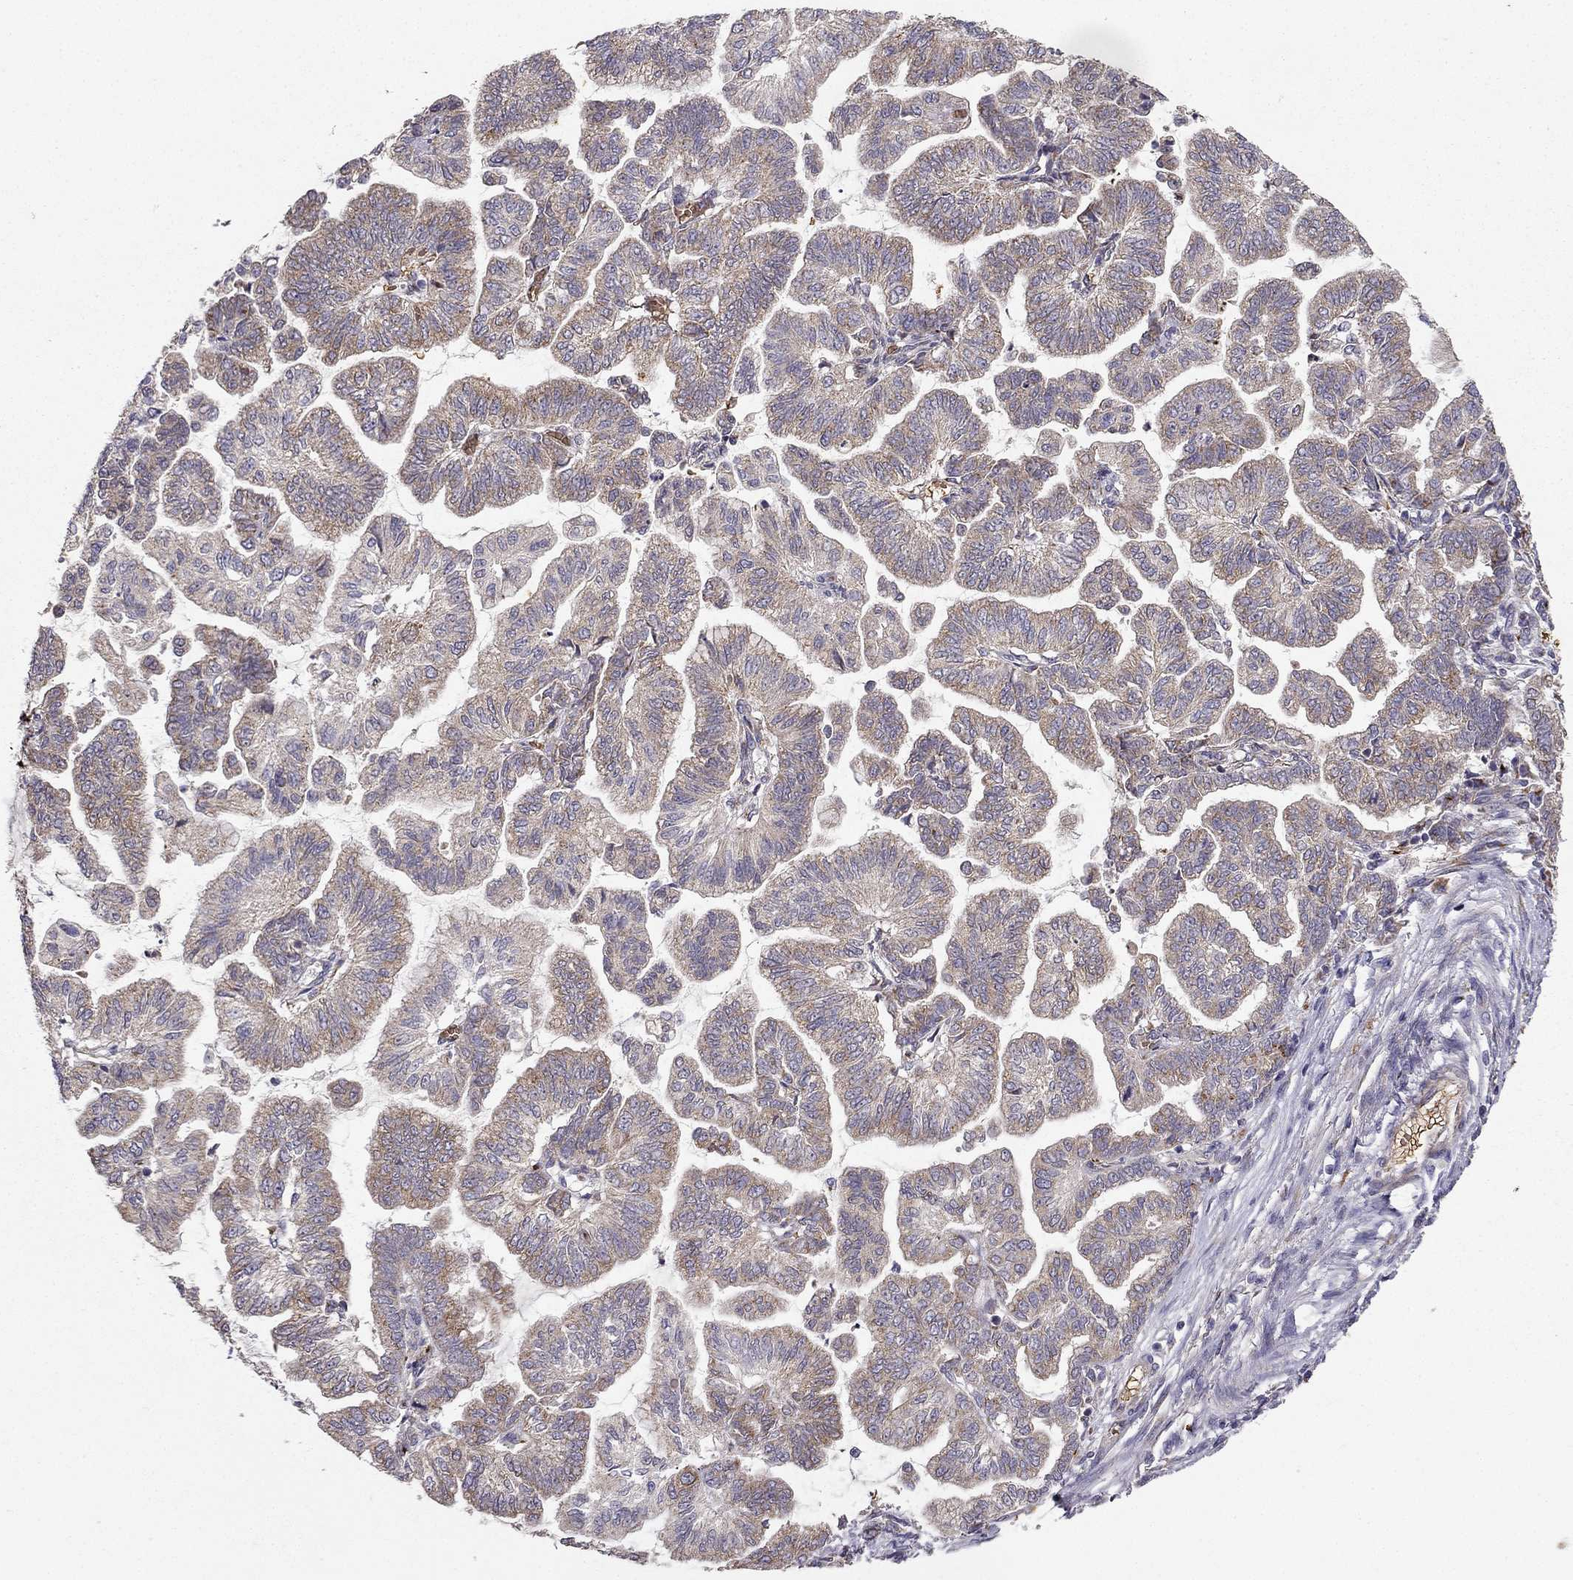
{"staining": {"intensity": "strong", "quantity": "<25%", "location": "cytoplasmic/membranous"}, "tissue": "stomach cancer", "cell_type": "Tumor cells", "image_type": "cancer", "snomed": [{"axis": "morphology", "description": "Adenocarcinoma, NOS"}, {"axis": "topography", "description": "Stomach"}], "caption": "Brown immunohistochemical staining in stomach adenocarcinoma exhibits strong cytoplasmic/membranous staining in about <25% of tumor cells.", "gene": "B4GALT7", "patient": {"sex": "male", "age": 83}}